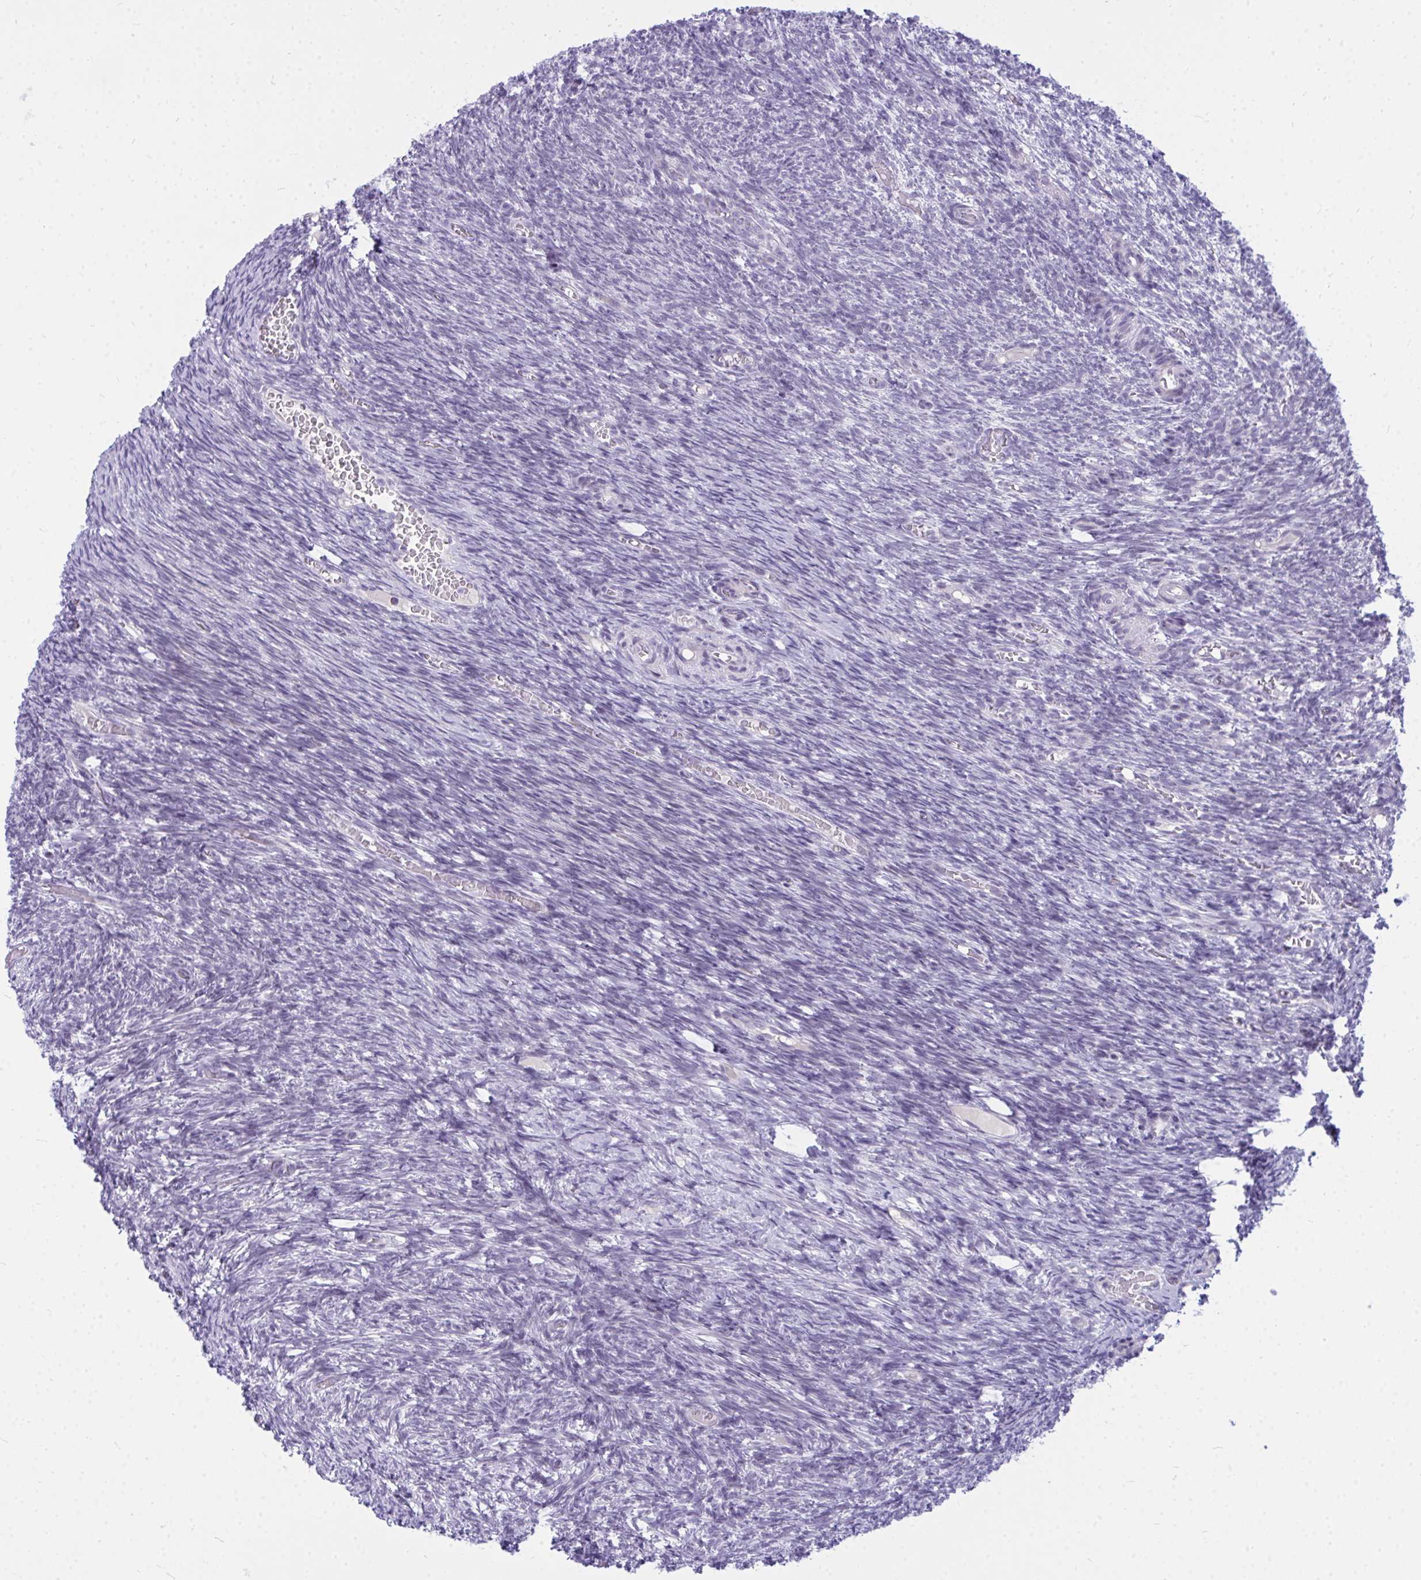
{"staining": {"intensity": "moderate", "quantity": ">75%", "location": "cytoplasmic/membranous"}, "tissue": "ovary", "cell_type": "Follicle cells", "image_type": "normal", "snomed": [{"axis": "morphology", "description": "Normal tissue, NOS"}, {"axis": "topography", "description": "Ovary"}], "caption": "Benign ovary reveals moderate cytoplasmic/membranous expression in approximately >75% of follicle cells.", "gene": "ZSCAN25", "patient": {"sex": "female", "age": 39}}